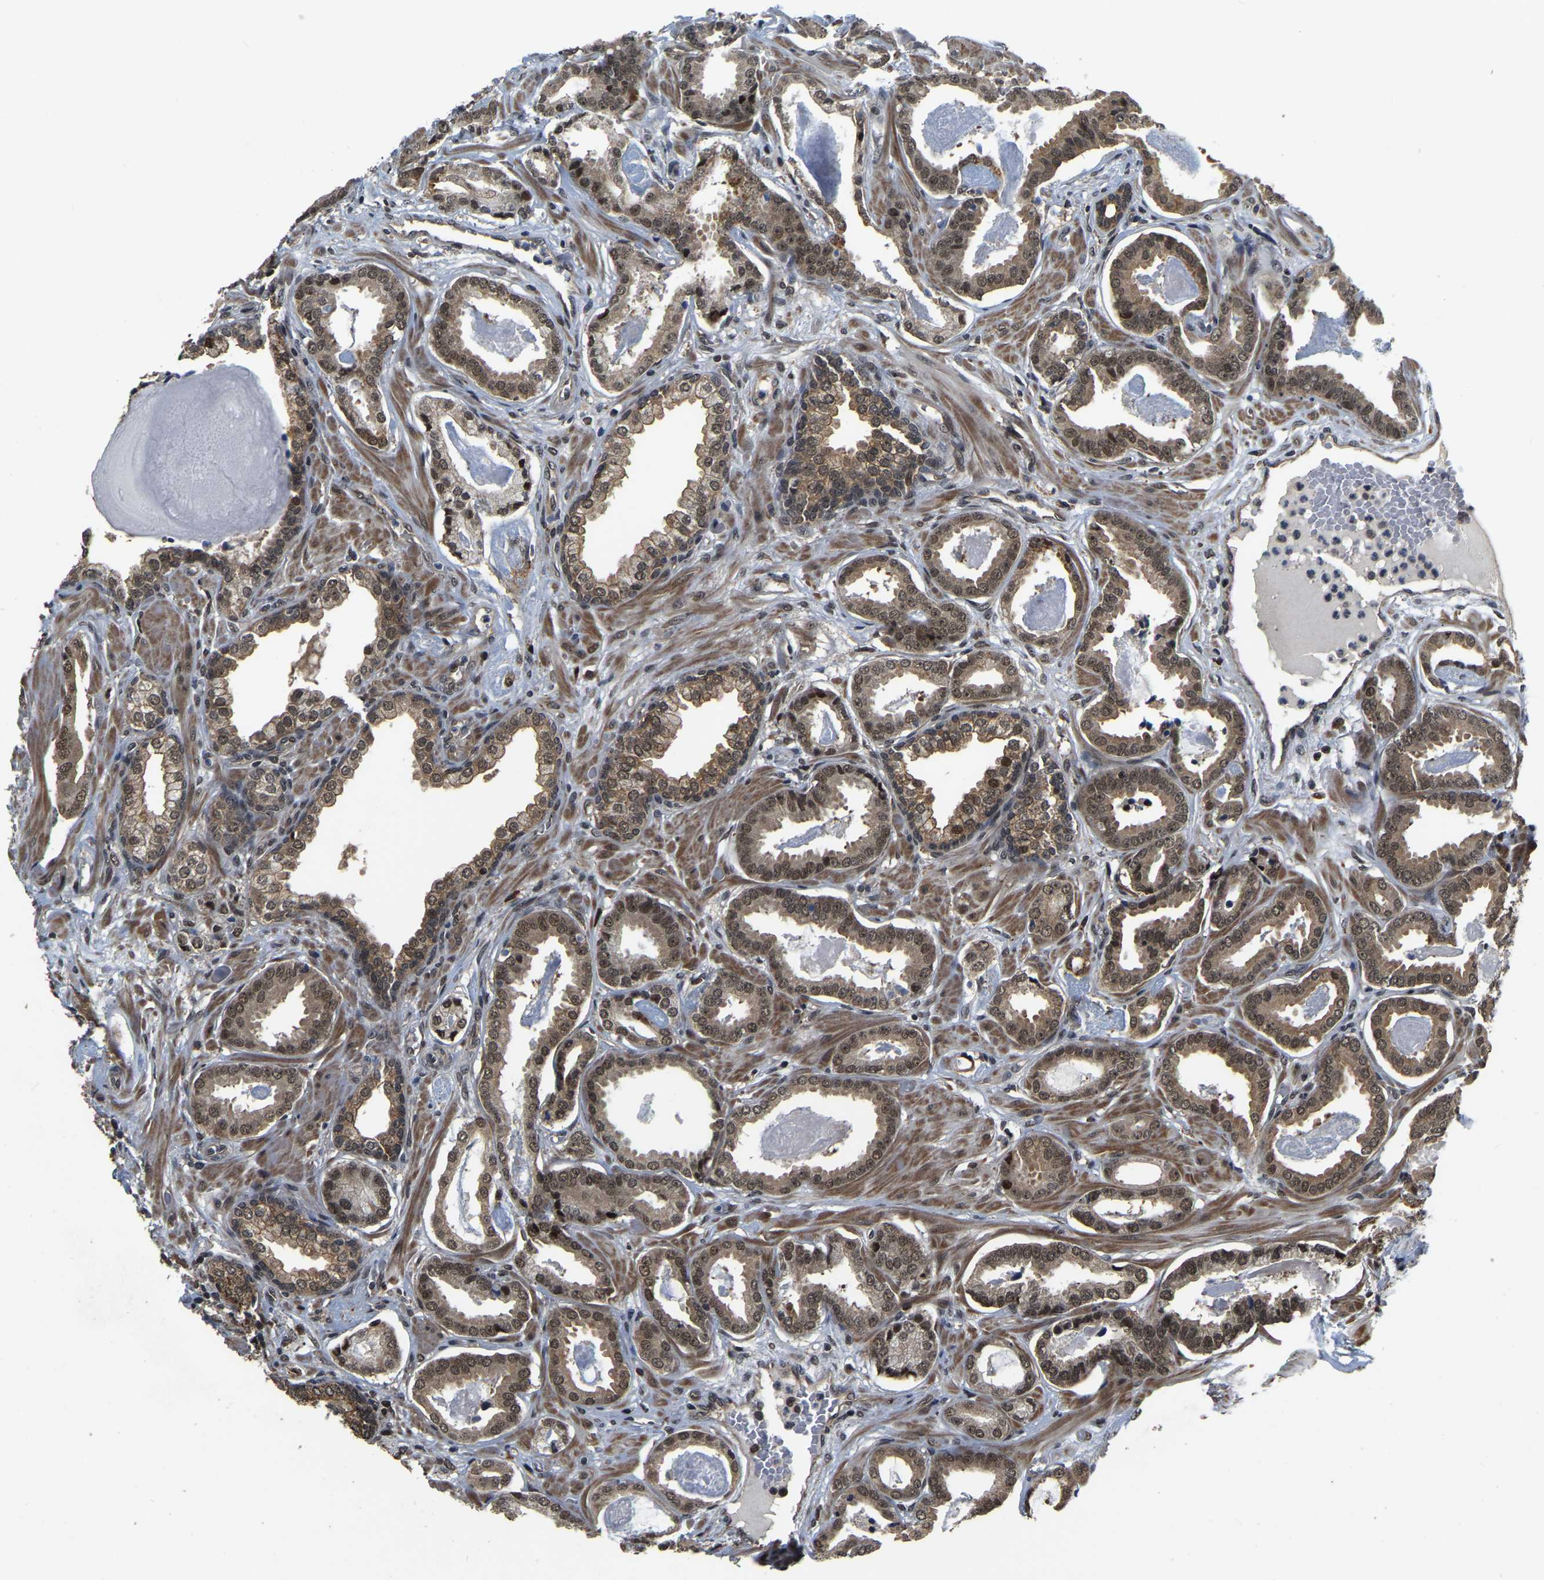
{"staining": {"intensity": "moderate", "quantity": ">75%", "location": "cytoplasmic/membranous,nuclear"}, "tissue": "prostate cancer", "cell_type": "Tumor cells", "image_type": "cancer", "snomed": [{"axis": "morphology", "description": "Adenocarcinoma, Low grade"}, {"axis": "topography", "description": "Prostate"}], "caption": "DAB immunohistochemical staining of human adenocarcinoma (low-grade) (prostate) exhibits moderate cytoplasmic/membranous and nuclear protein staining in about >75% of tumor cells.", "gene": "CIAO1", "patient": {"sex": "male", "age": 53}}